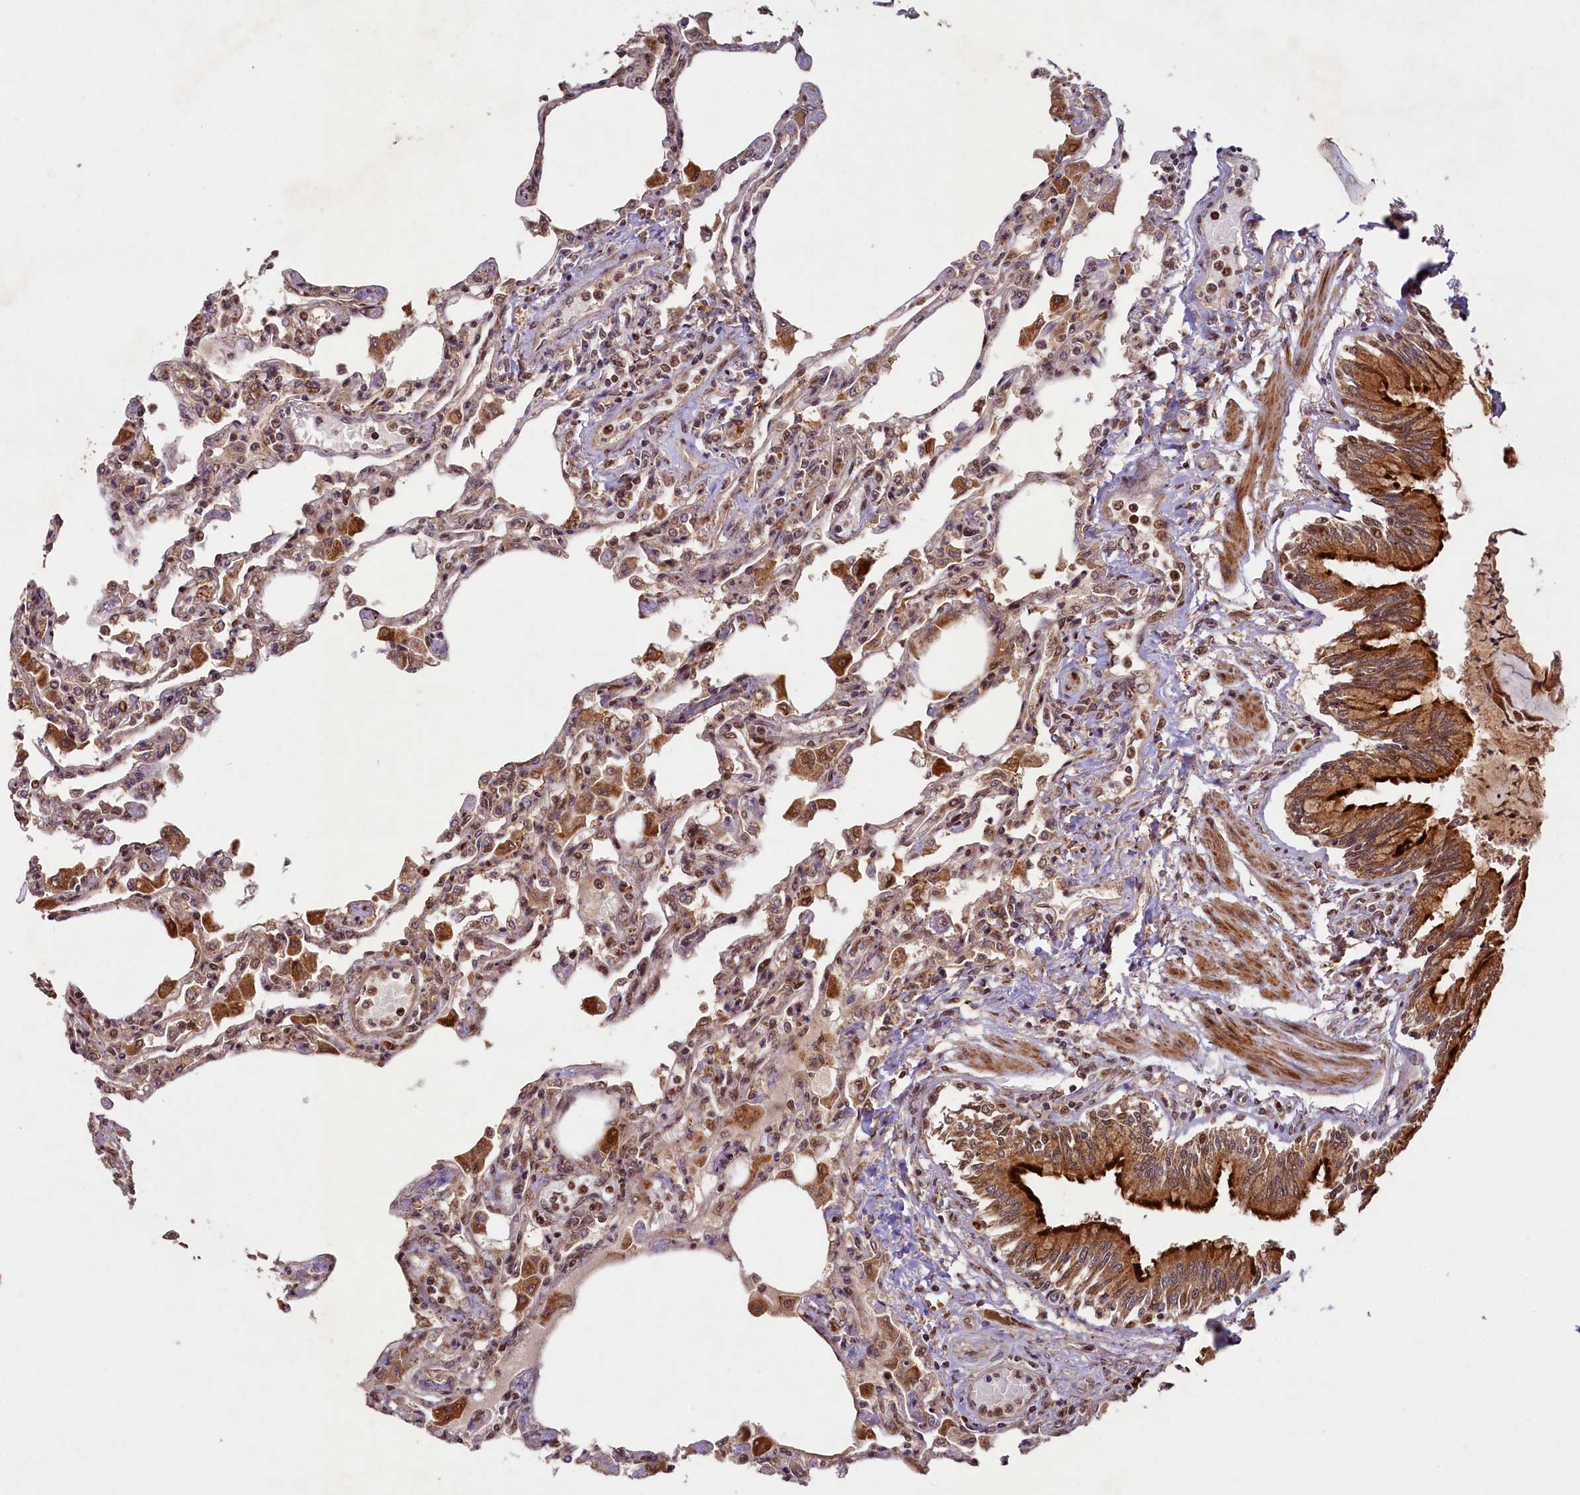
{"staining": {"intensity": "moderate", "quantity": "25%-75%", "location": "cytoplasmic/membranous,nuclear"}, "tissue": "lung", "cell_type": "Alveolar cells", "image_type": "normal", "snomed": [{"axis": "morphology", "description": "Normal tissue, NOS"}, {"axis": "topography", "description": "Bronchus"}, {"axis": "topography", "description": "Lung"}], "caption": "Immunohistochemical staining of benign lung displays medium levels of moderate cytoplasmic/membranous,nuclear expression in about 25%-75% of alveolar cells. The protein is shown in brown color, while the nuclei are stained blue.", "gene": "SHPRH", "patient": {"sex": "female", "age": 49}}